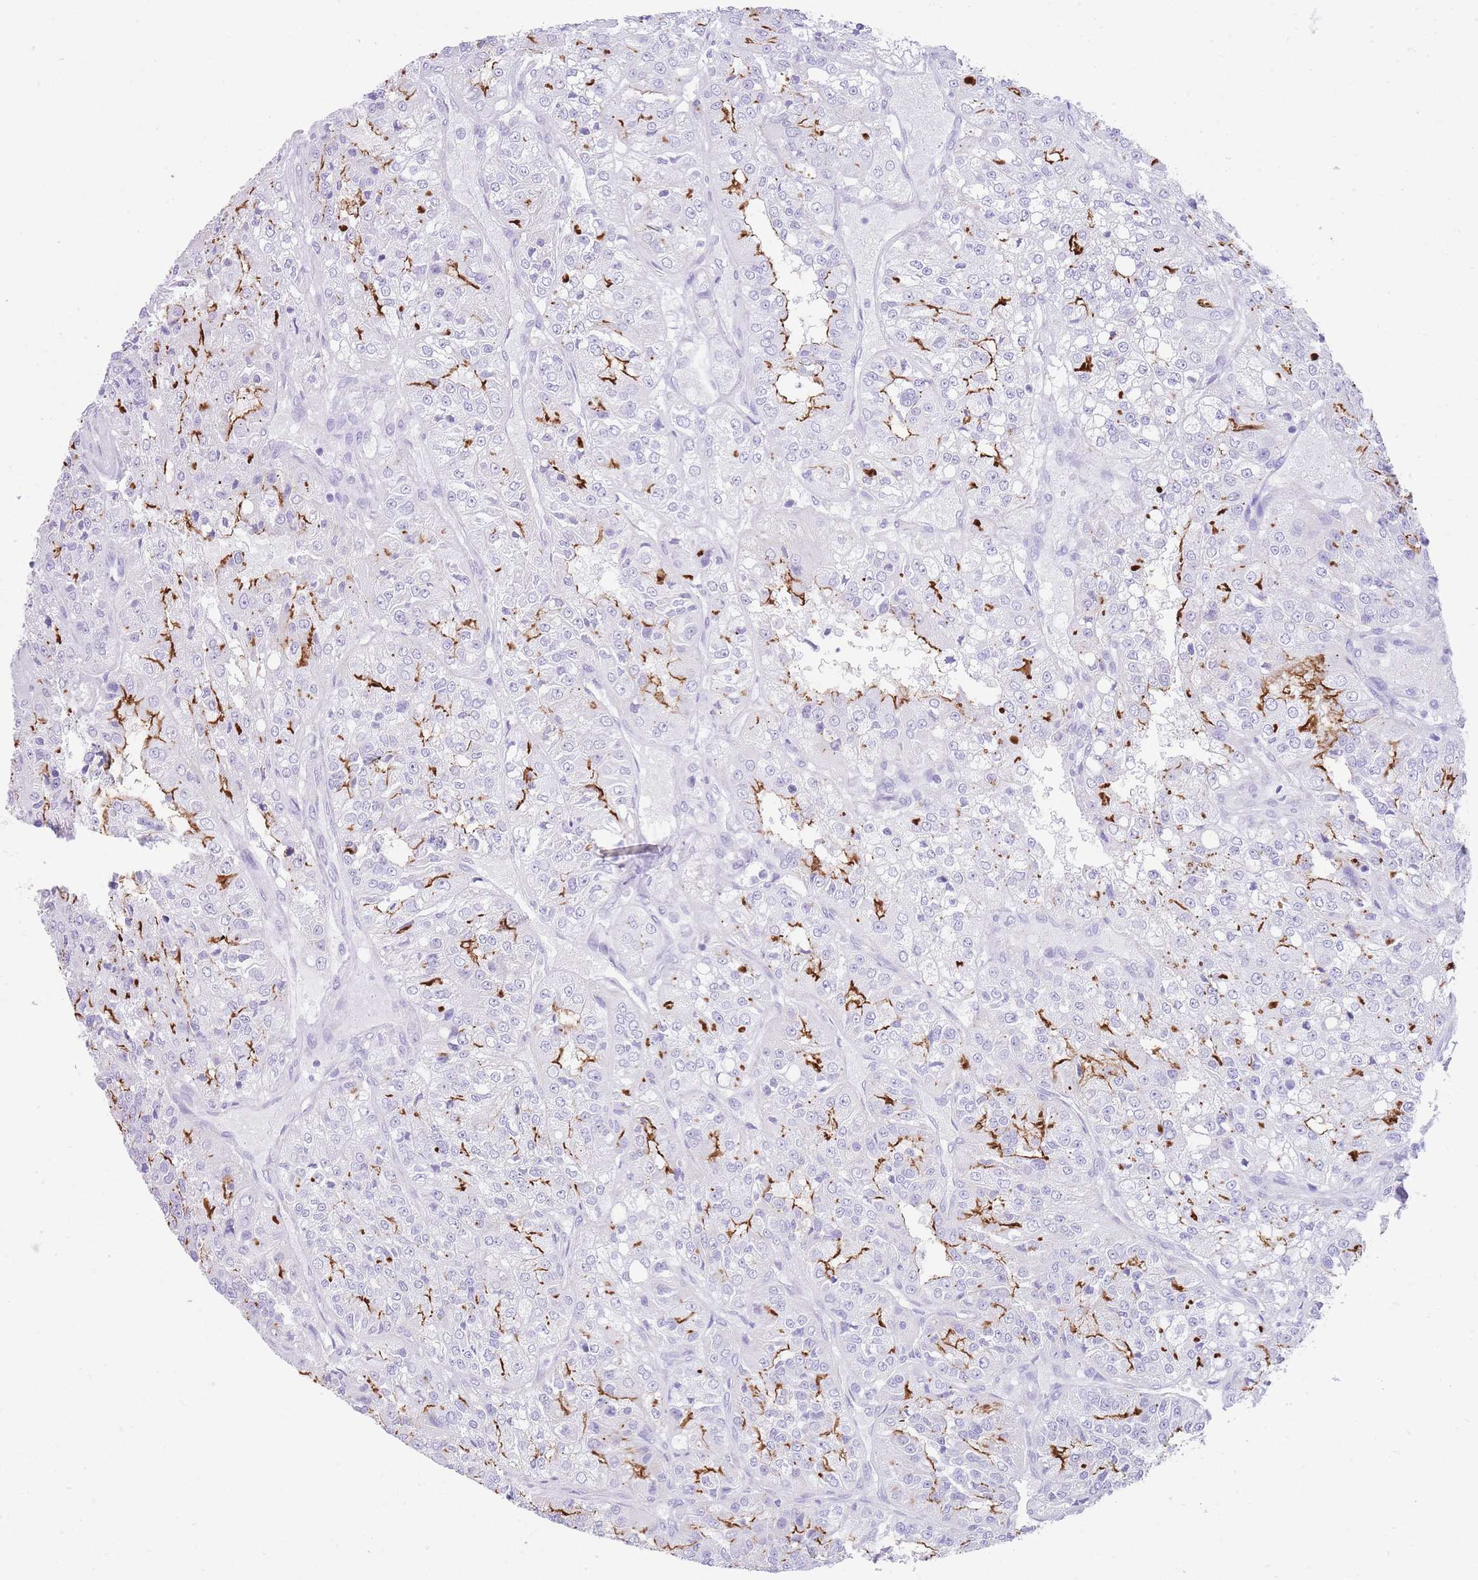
{"staining": {"intensity": "strong", "quantity": "25%-75%", "location": "cytoplasmic/membranous"}, "tissue": "renal cancer", "cell_type": "Tumor cells", "image_type": "cancer", "snomed": [{"axis": "morphology", "description": "Adenocarcinoma, NOS"}, {"axis": "topography", "description": "Kidney"}], "caption": "This is an image of IHC staining of adenocarcinoma (renal), which shows strong expression in the cytoplasmic/membranous of tumor cells.", "gene": "ELOA2", "patient": {"sex": "female", "age": 63}}